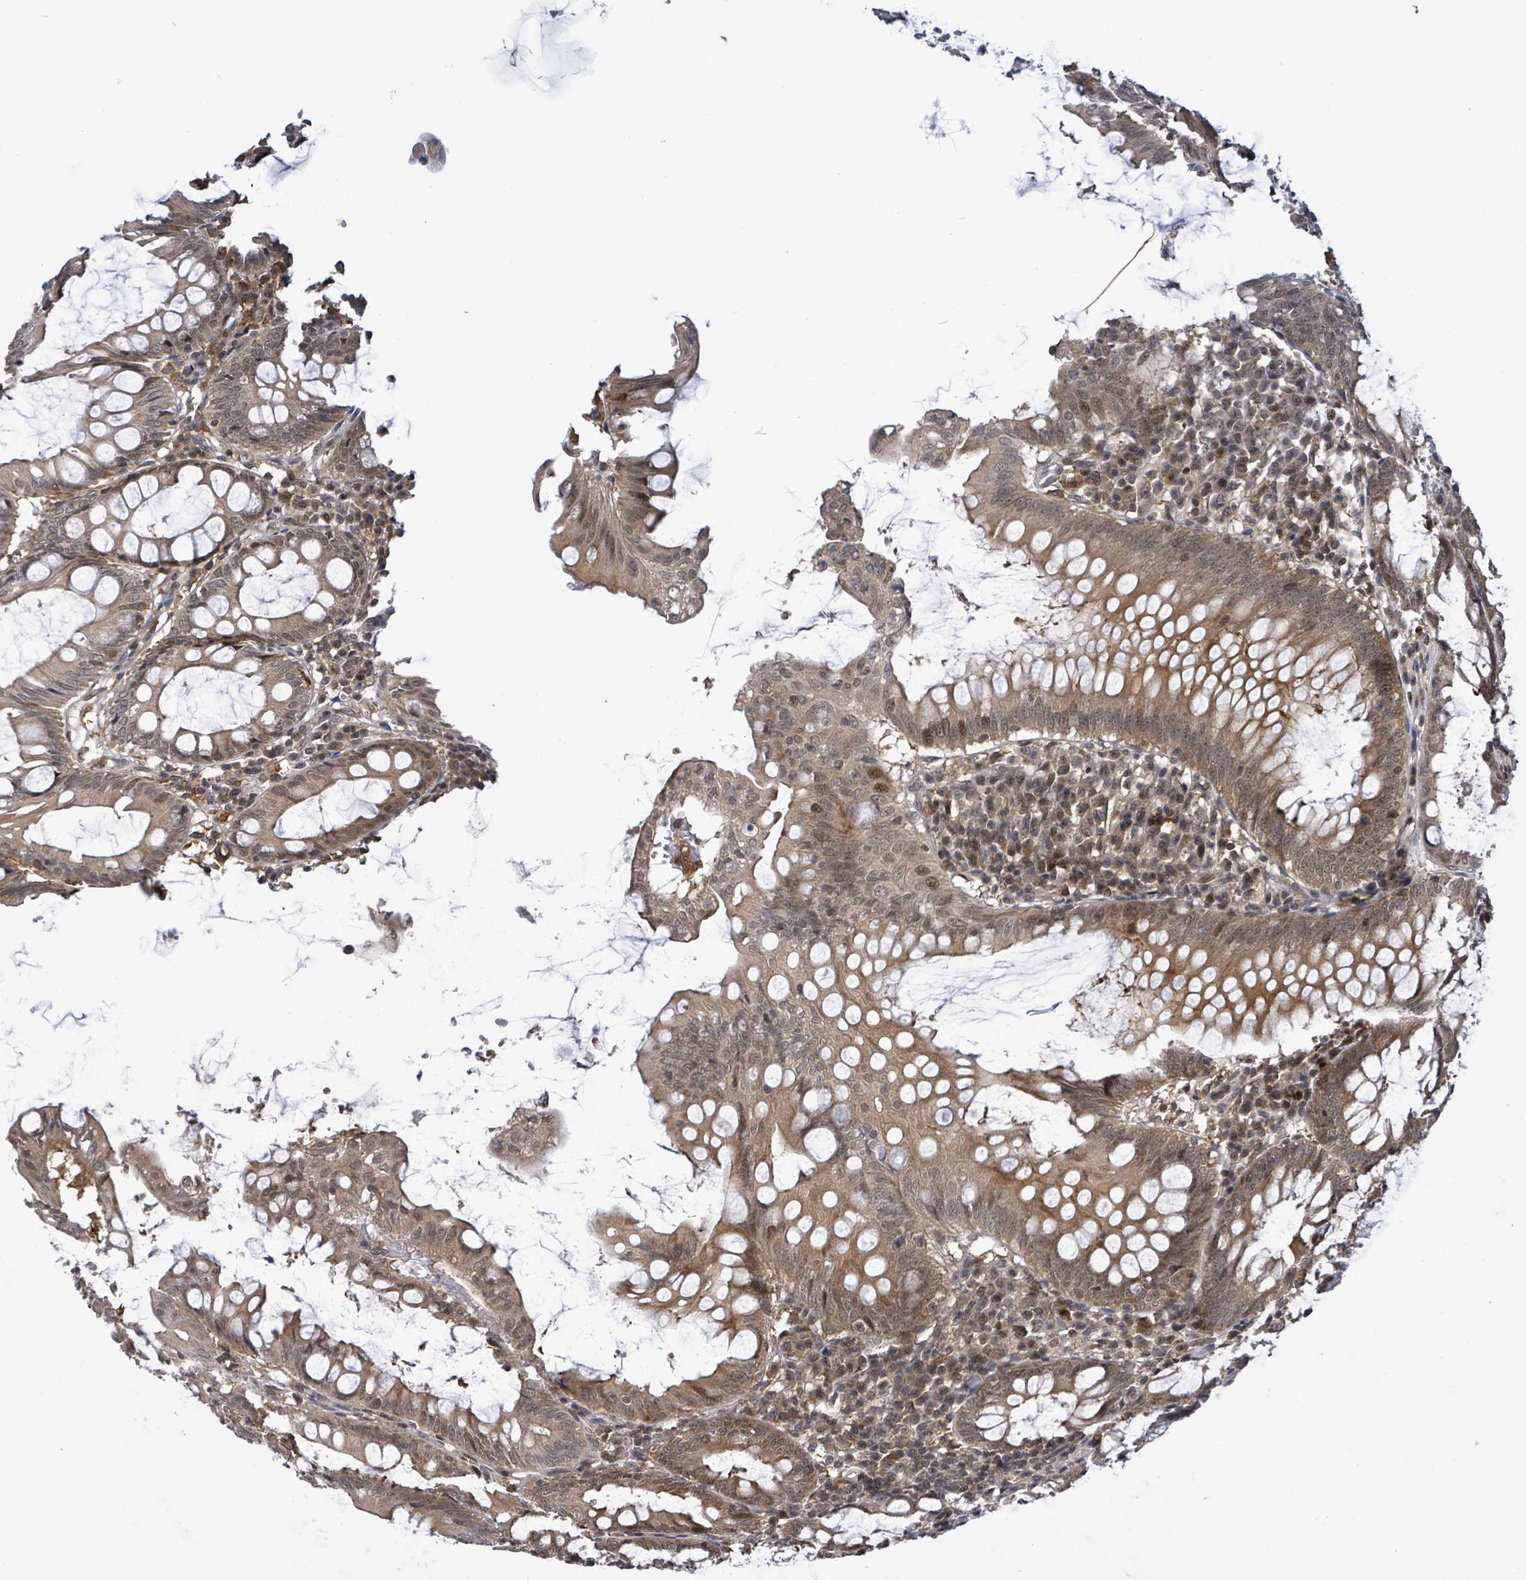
{"staining": {"intensity": "moderate", "quantity": ">75%", "location": "cytoplasmic/membranous,nuclear"}, "tissue": "appendix", "cell_type": "Glandular cells", "image_type": "normal", "snomed": [{"axis": "morphology", "description": "Normal tissue, NOS"}, {"axis": "topography", "description": "Appendix"}], "caption": "Glandular cells display medium levels of moderate cytoplasmic/membranous,nuclear staining in about >75% of cells in unremarkable appendix. The staining was performed using DAB (3,3'-diaminobenzidine), with brown indicating positive protein expression. Nuclei are stained blue with hematoxylin.", "gene": "FBXO6", "patient": {"sex": "male", "age": 83}}